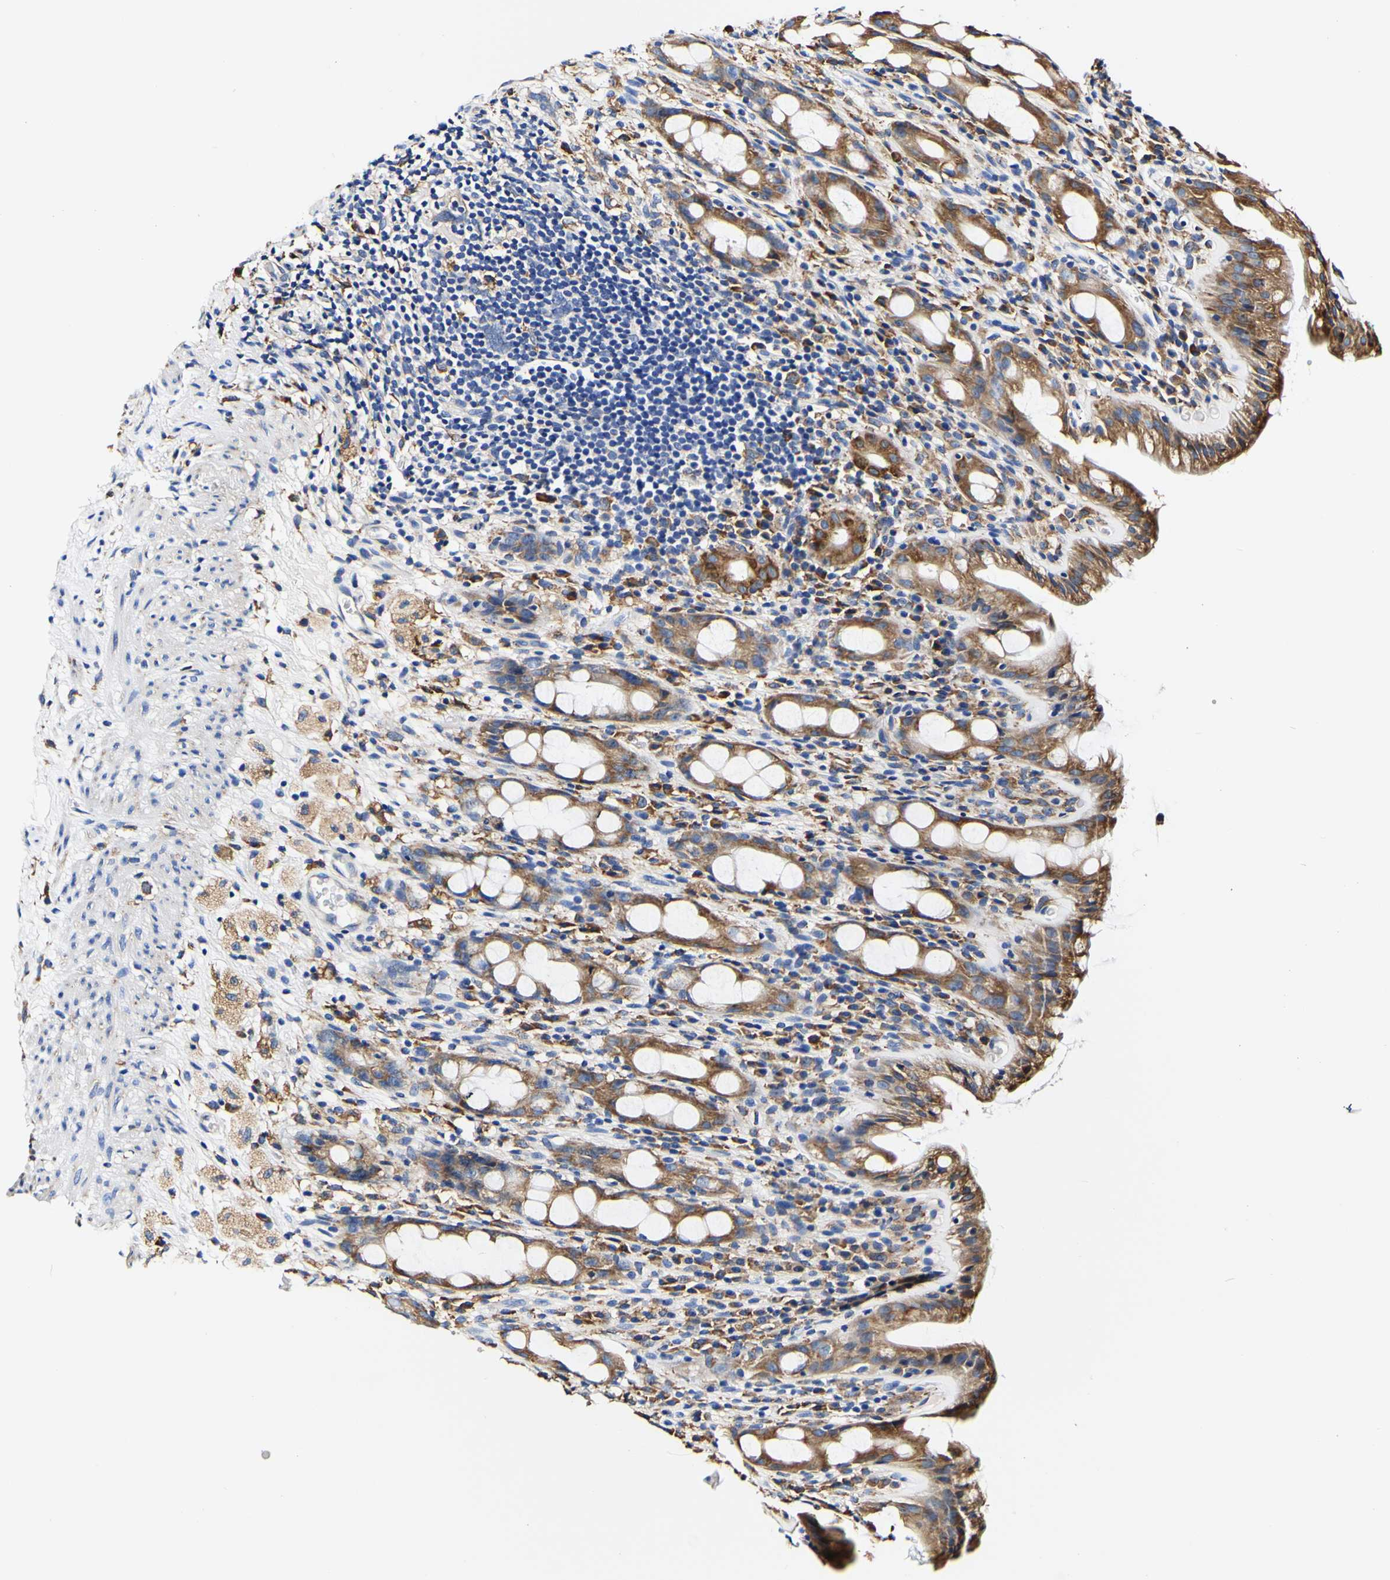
{"staining": {"intensity": "moderate", "quantity": ">75%", "location": "cytoplasmic/membranous"}, "tissue": "rectum", "cell_type": "Glandular cells", "image_type": "normal", "snomed": [{"axis": "morphology", "description": "Normal tissue, NOS"}, {"axis": "topography", "description": "Rectum"}], "caption": "IHC of normal human rectum reveals medium levels of moderate cytoplasmic/membranous expression in approximately >75% of glandular cells. Nuclei are stained in blue.", "gene": "P4HB", "patient": {"sex": "male", "age": 44}}